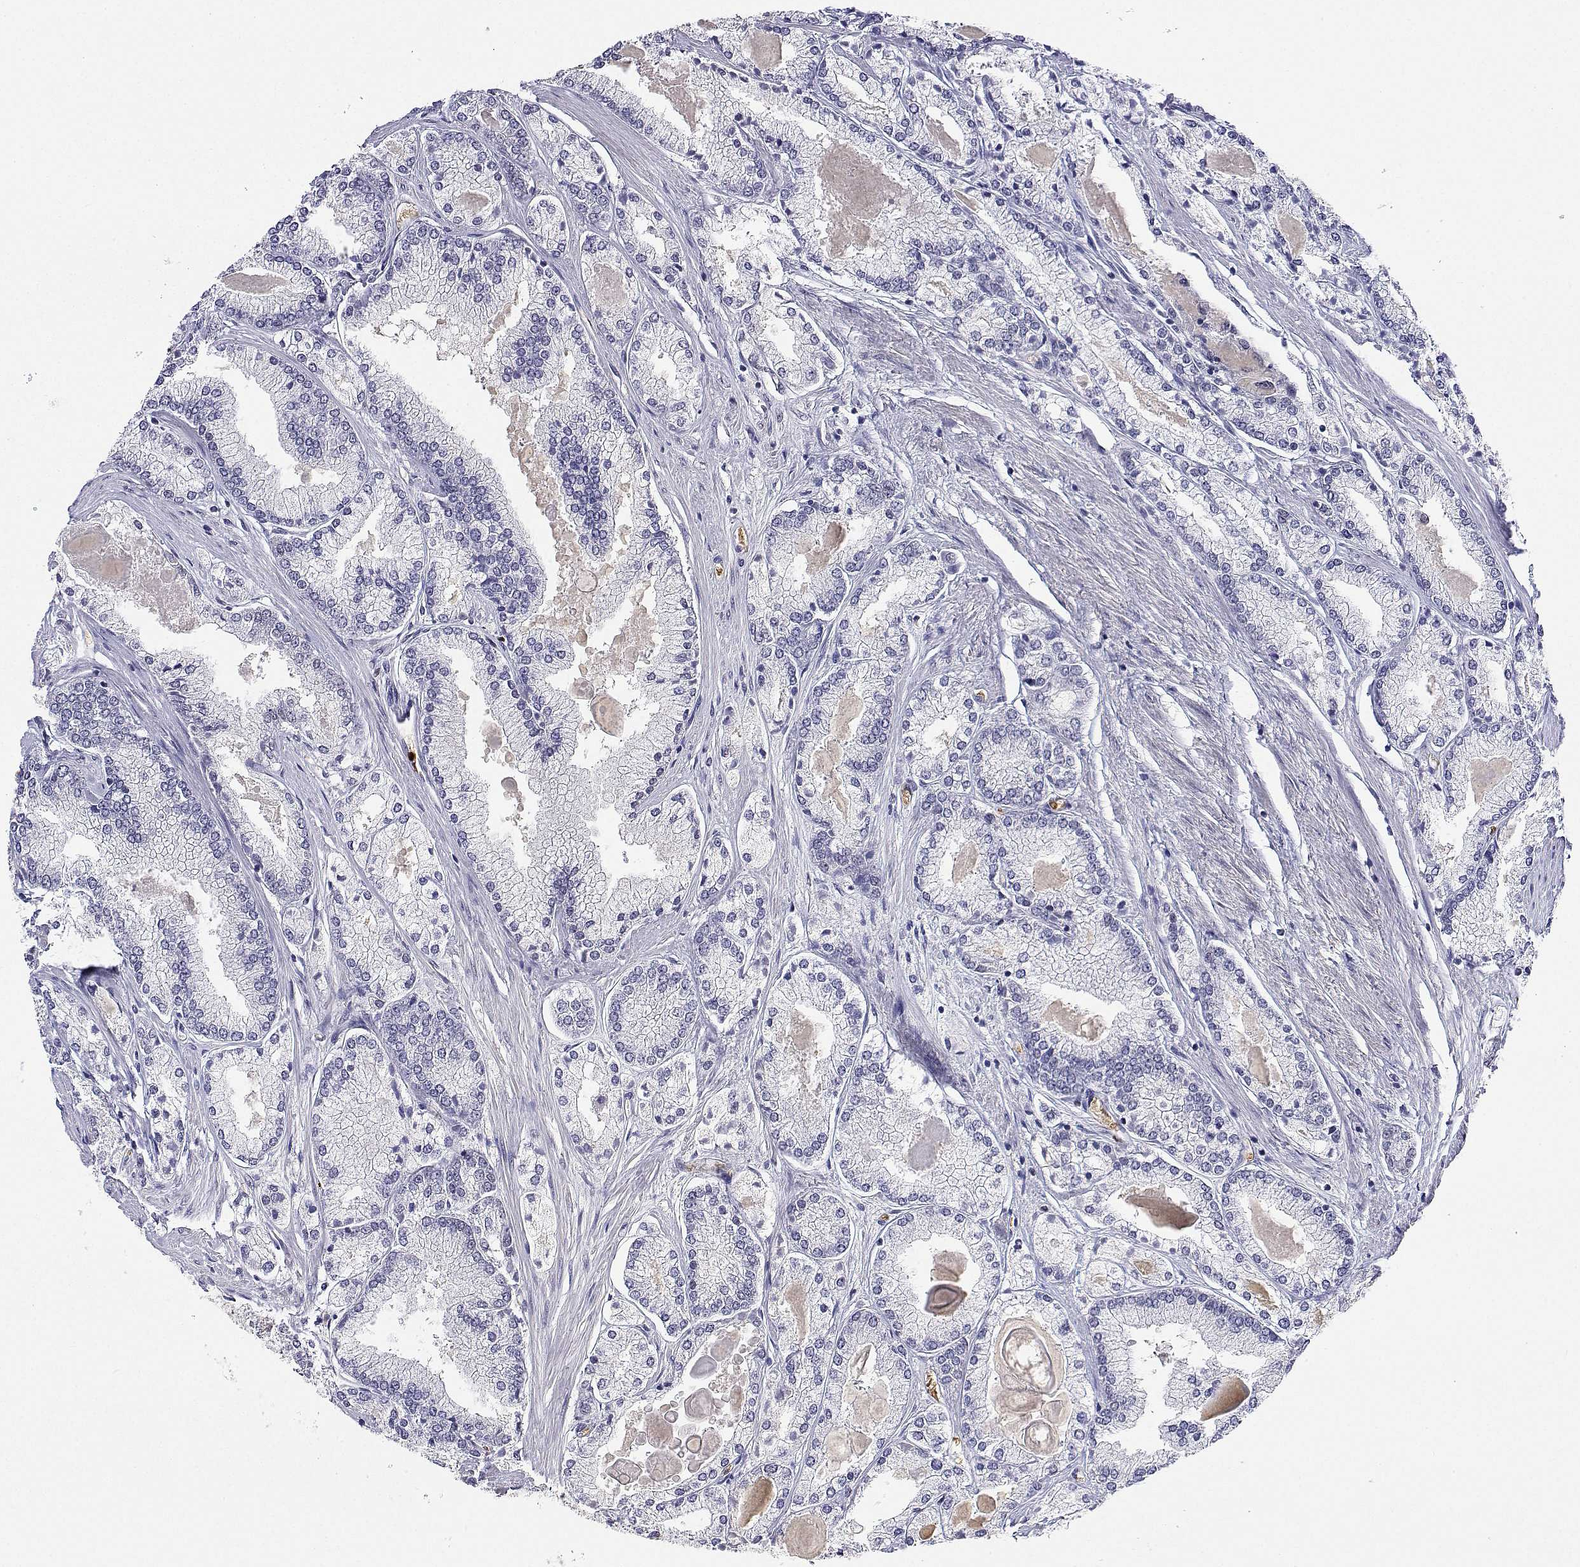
{"staining": {"intensity": "negative", "quantity": "none", "location": "none"}, "tissue": "prostate cancer", "cell_type": "Tumor cells", "image_type": "cancer", "snomed": [{"axis": "morphology", "description": "Adenocarcinoma, High grade"}, {"axis": "topography", "description": "Prostate"}], "caption": "Tumor cells show no significant positivity in adenocarcinoma (high-grade) (prostate). Brightfield microscopy of immunohistochemistry stained with DAB (3,3'-diaminobenzidine) (brown) and hematoxylin (blue), captured at high magnification.", "gene": "ADAR", "patient": {"sex": "male", "age": 68}}